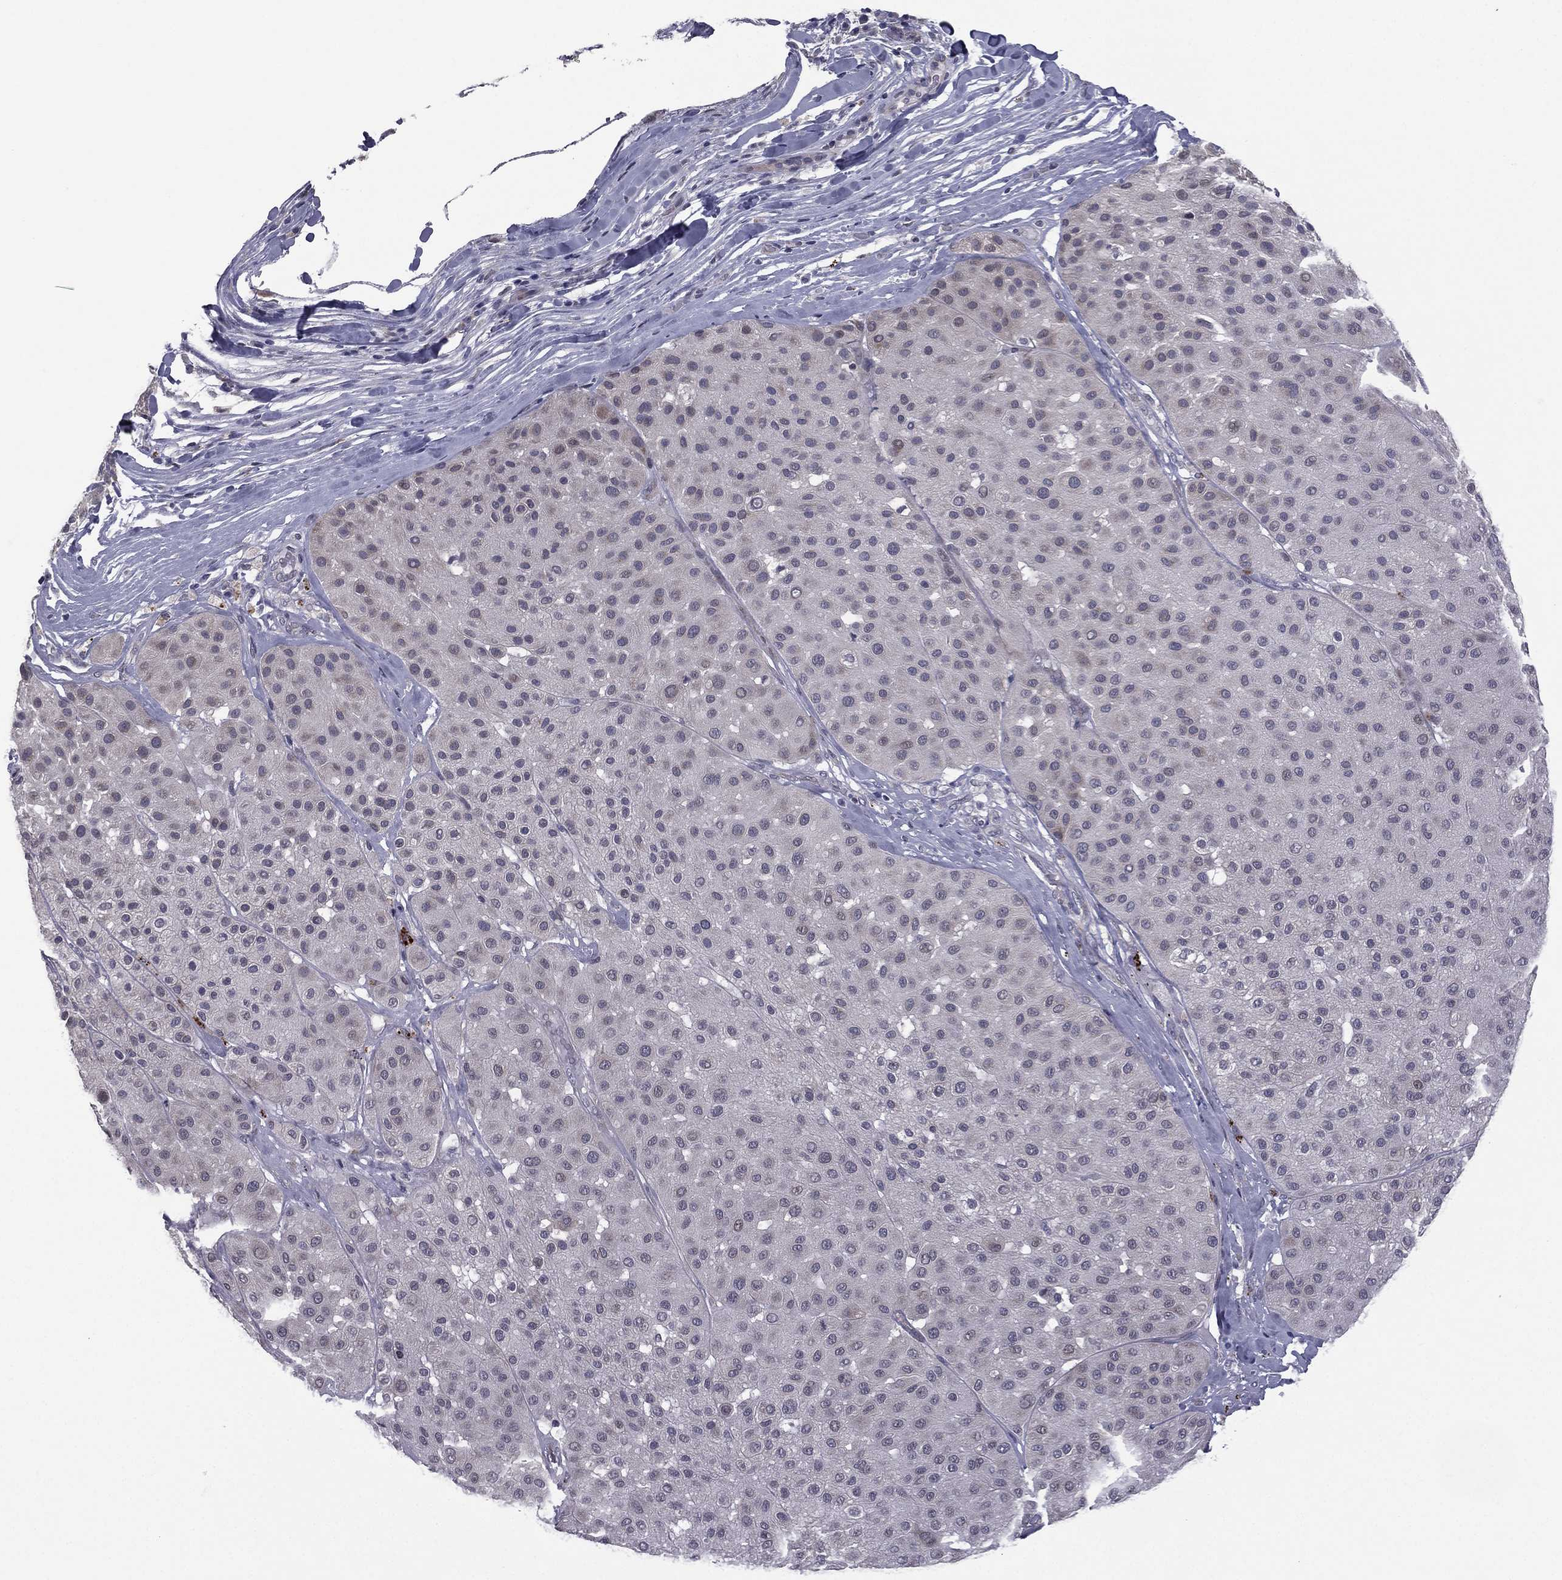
{"staining": {"intensity": "negative", "quantity": "none", "location": "none"}, "tissue": "melanoma", "cell_type": "Tumor cells", "image_type": "cancer", "snomed": [{"axis": "morphology", "description": "Malignant melanoma, Metastatic site"}, {"axis": "topography", "description": "Smooth muscle"}], "caption": "Tumor cells show no significant staining in melanoma.", "gene": "ACTRT2", "patient": {"sex": "male", "age": 41}}